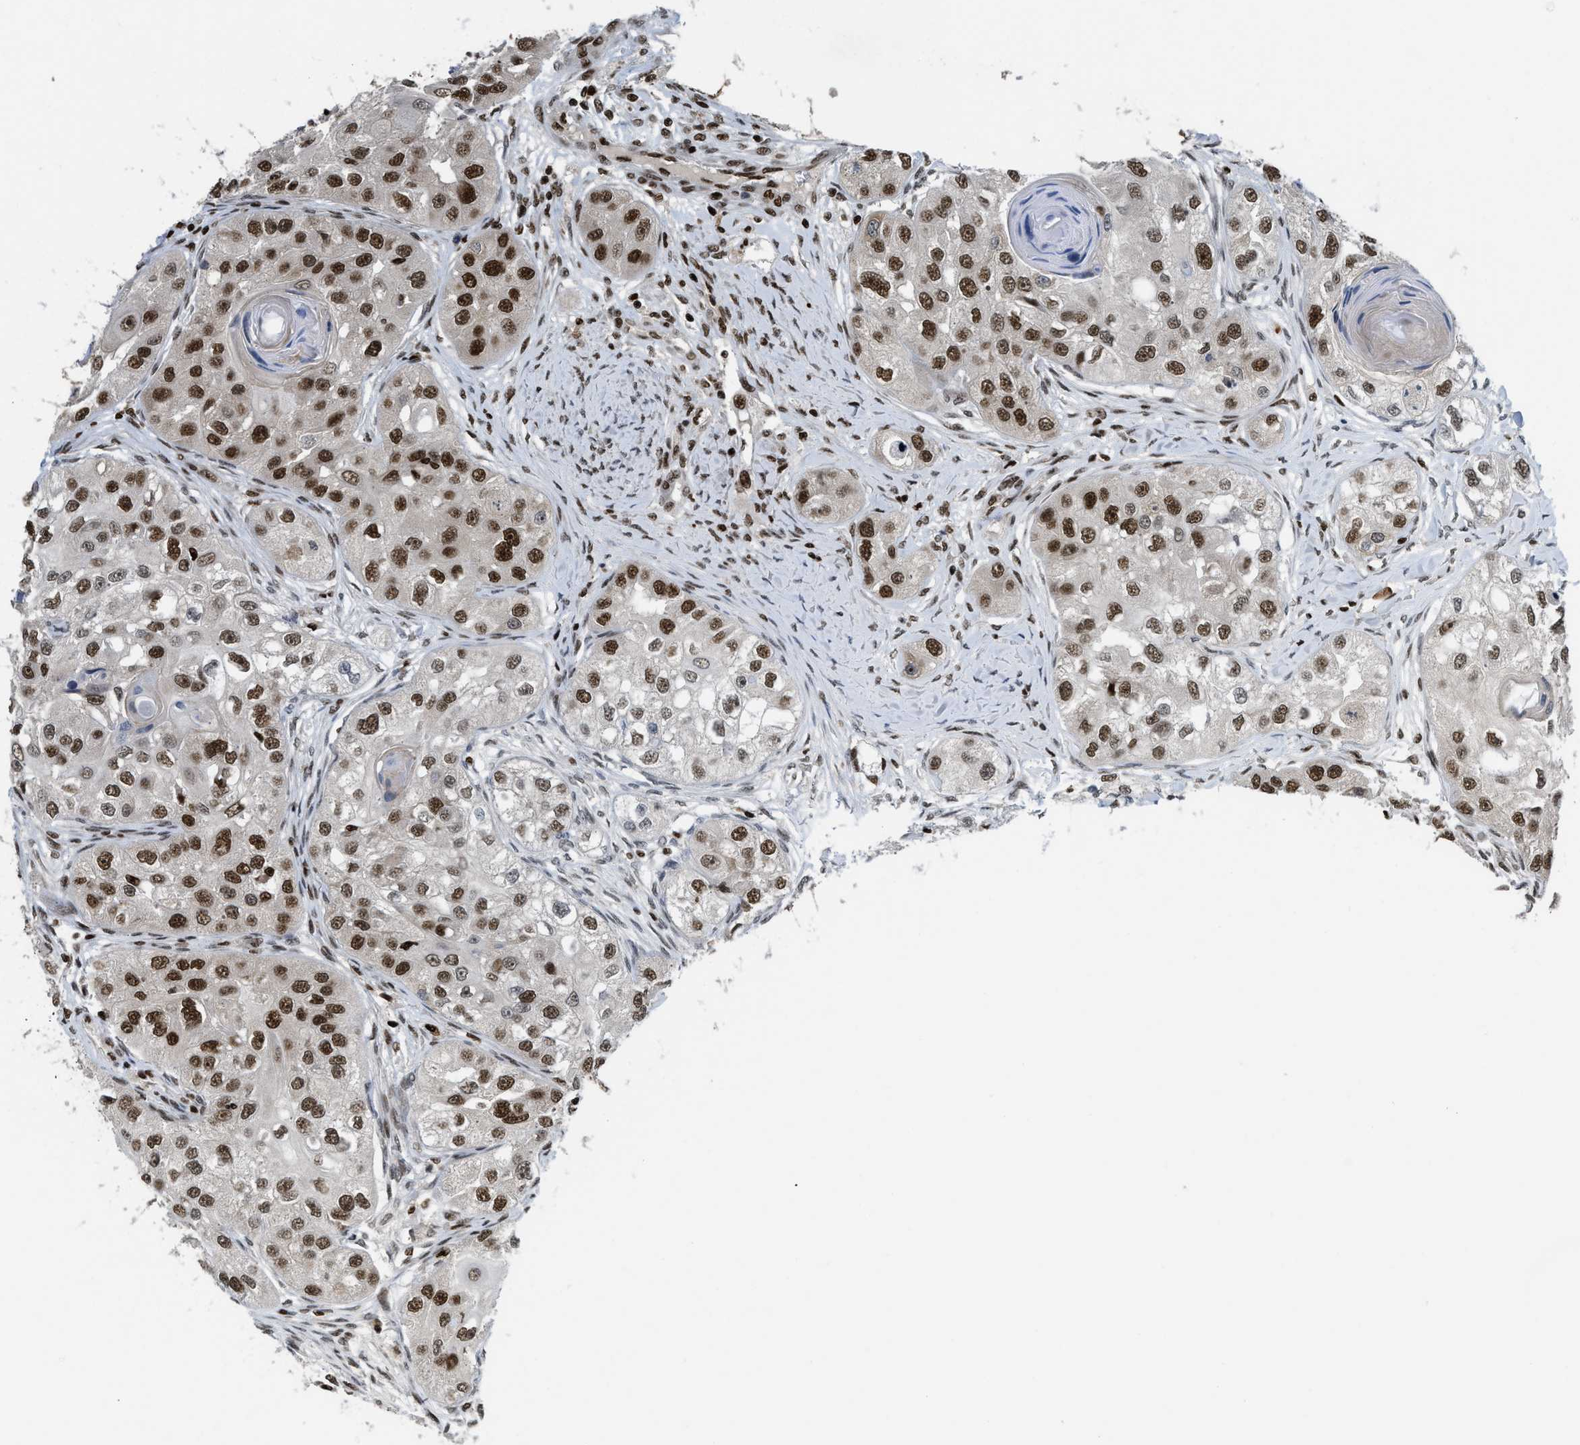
{"staining": {"intensity": "strong", "quantity": ">75%", "location": "nuclear"}, "tissue": "head and neck cancer", "cell_type": "Tumor cells", "image_type": "cancer", "snomed": [{"axis": "morphology", "description": "Normal tissue, NOS"}, {"axis": "morphology", "description": "Squamous cell carcinoma, NOS"}, {"axis": "topography", "description": "Skeletal muscle"}, {"axis": "topography", "description": "Head-Neck"}], "caption": "IHC of human head and neck cancer shows high levels of strong nuclear staining in approximately >75% of tumor cells.", "gene": "RFX5", "patient": {"sex": "male", "age": 51}}